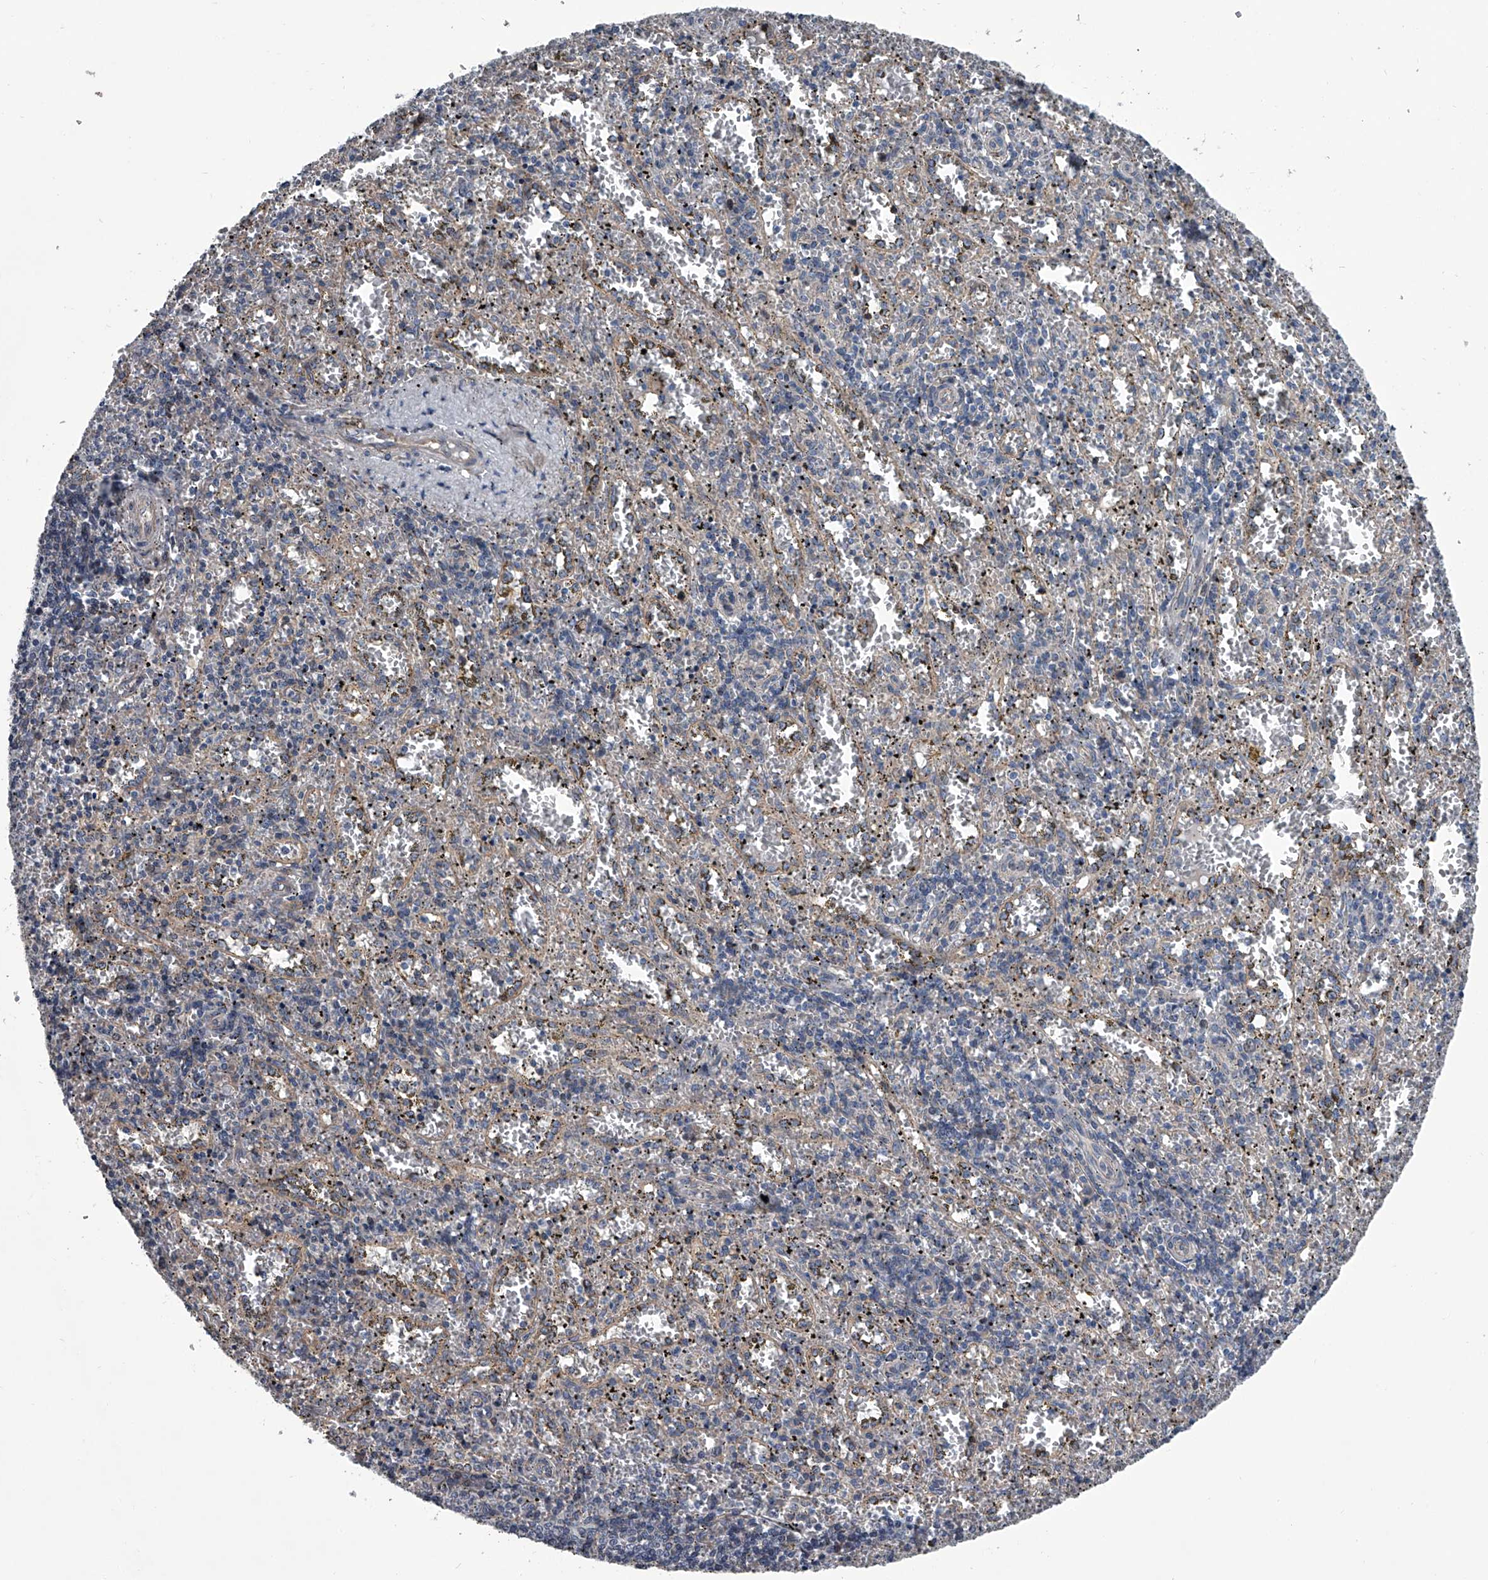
{"staining": {"intensity": "negative", "quantity": "none", "location": "none"}, "tissue": "spleen", "cell_type": "Cells in red pulp", "image_type": "normal", "snomed": [{"axis": "morphology", "description": "Normal tissue, NOS"}, {"axis": "topography", "description": "Spleen"}], "caption": "Immunohistochemistry histopathology image of unremarkable spleen: human spleen stained with DAB exhibits no significant protein staining in cells in red pulp.", "gene": "ABCG1", "patient": {"sex": "male", "age": 11}}